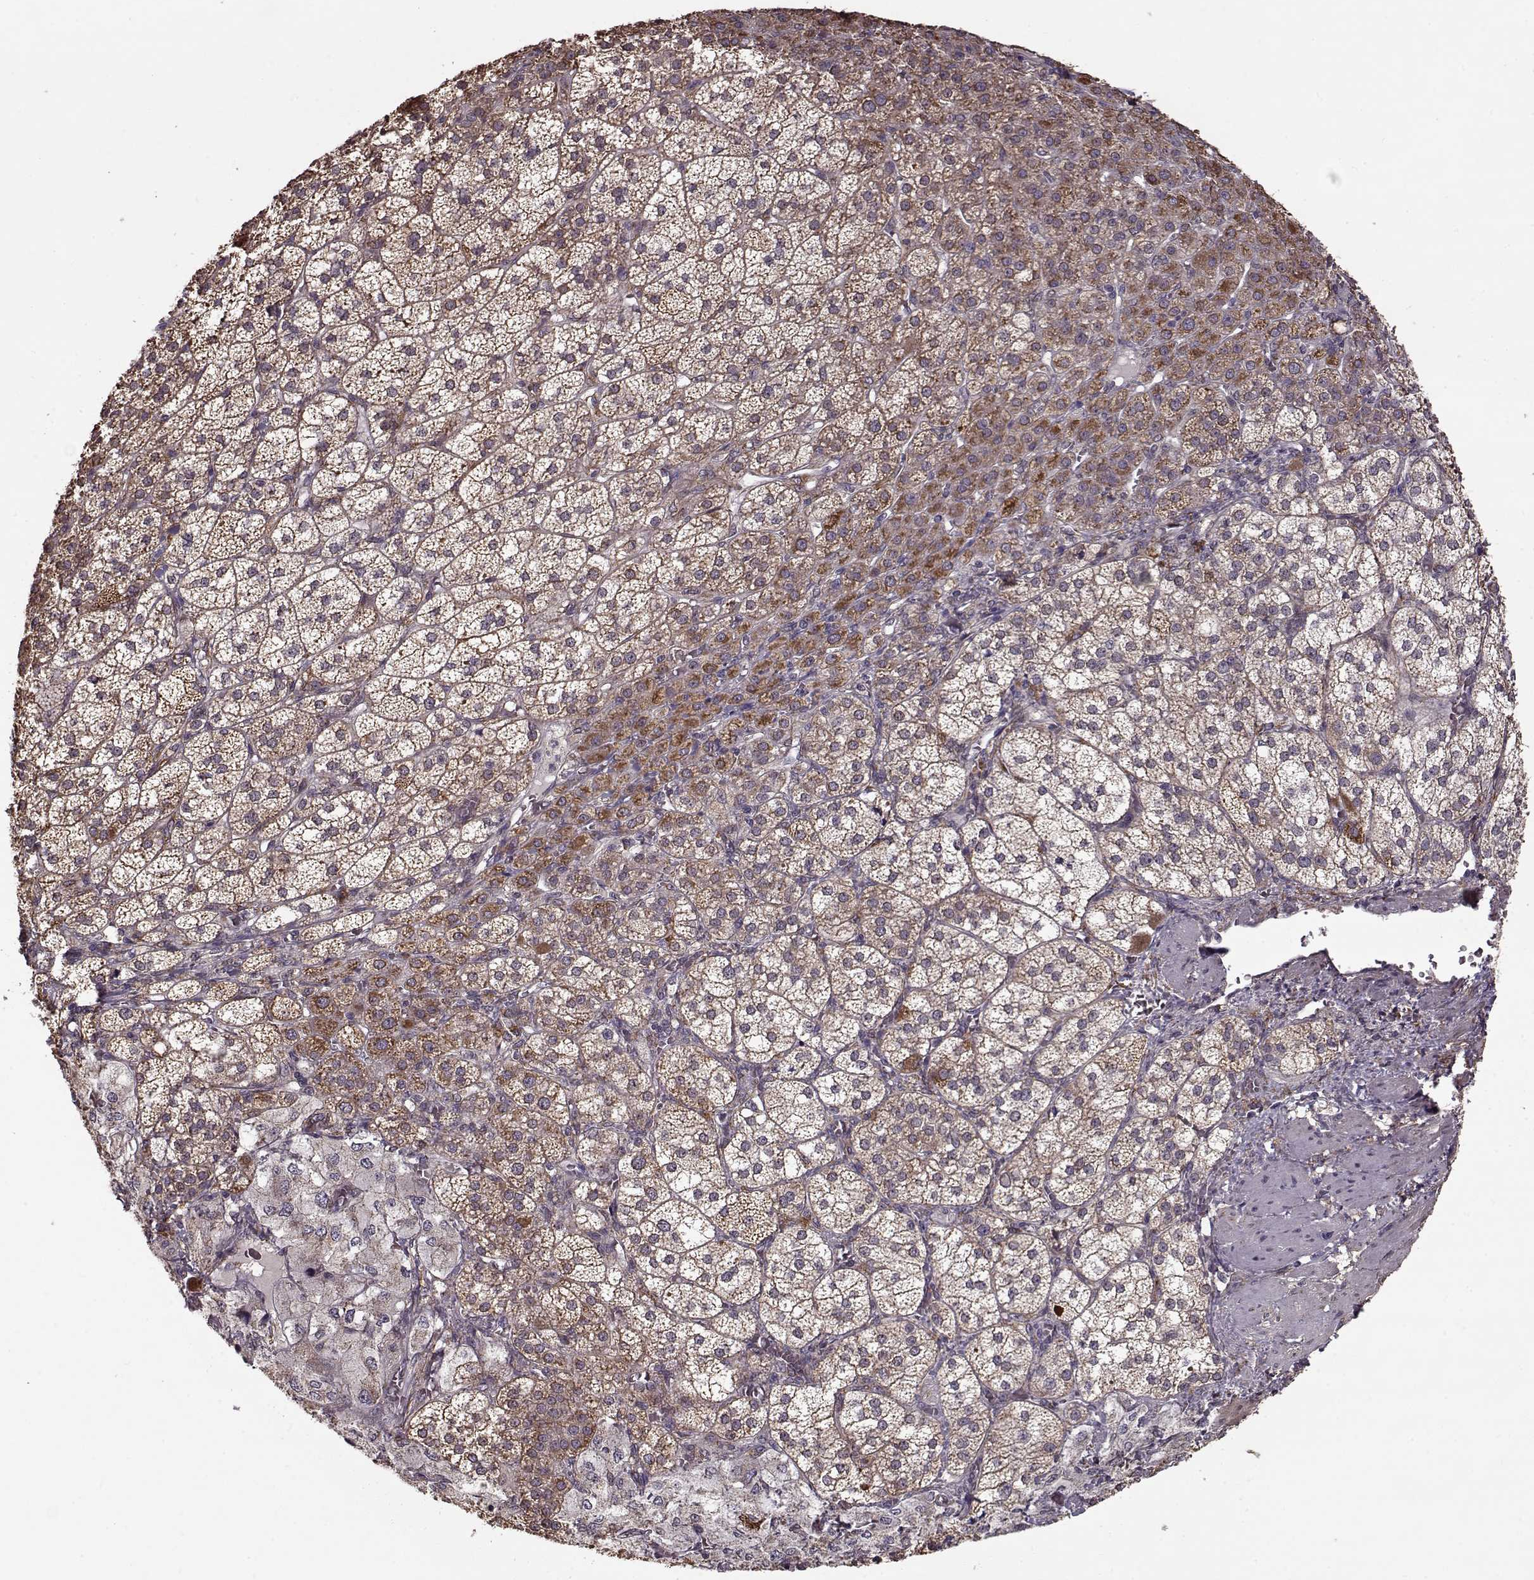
{"staining": {"intensity": "strong", "quantity": ">75%", "location": "cytoplasmic/membranous"}, "tissue": "adrenal gland", "cell_type": "Glandular cells", "image_type": "normal", "snomed": [{"axis": "morphology", "description": "Normal tissue, NOS"}, {"axis": "topography", "description": "Adrenal gland"}], "caption": "An image of human adrenal gland stained for a protein exhibits strong cytoplasmic/membranous brown staining in glandular cells.", "gene": "IMMP1L", "patient": {"sex": "female", "age": 60}}